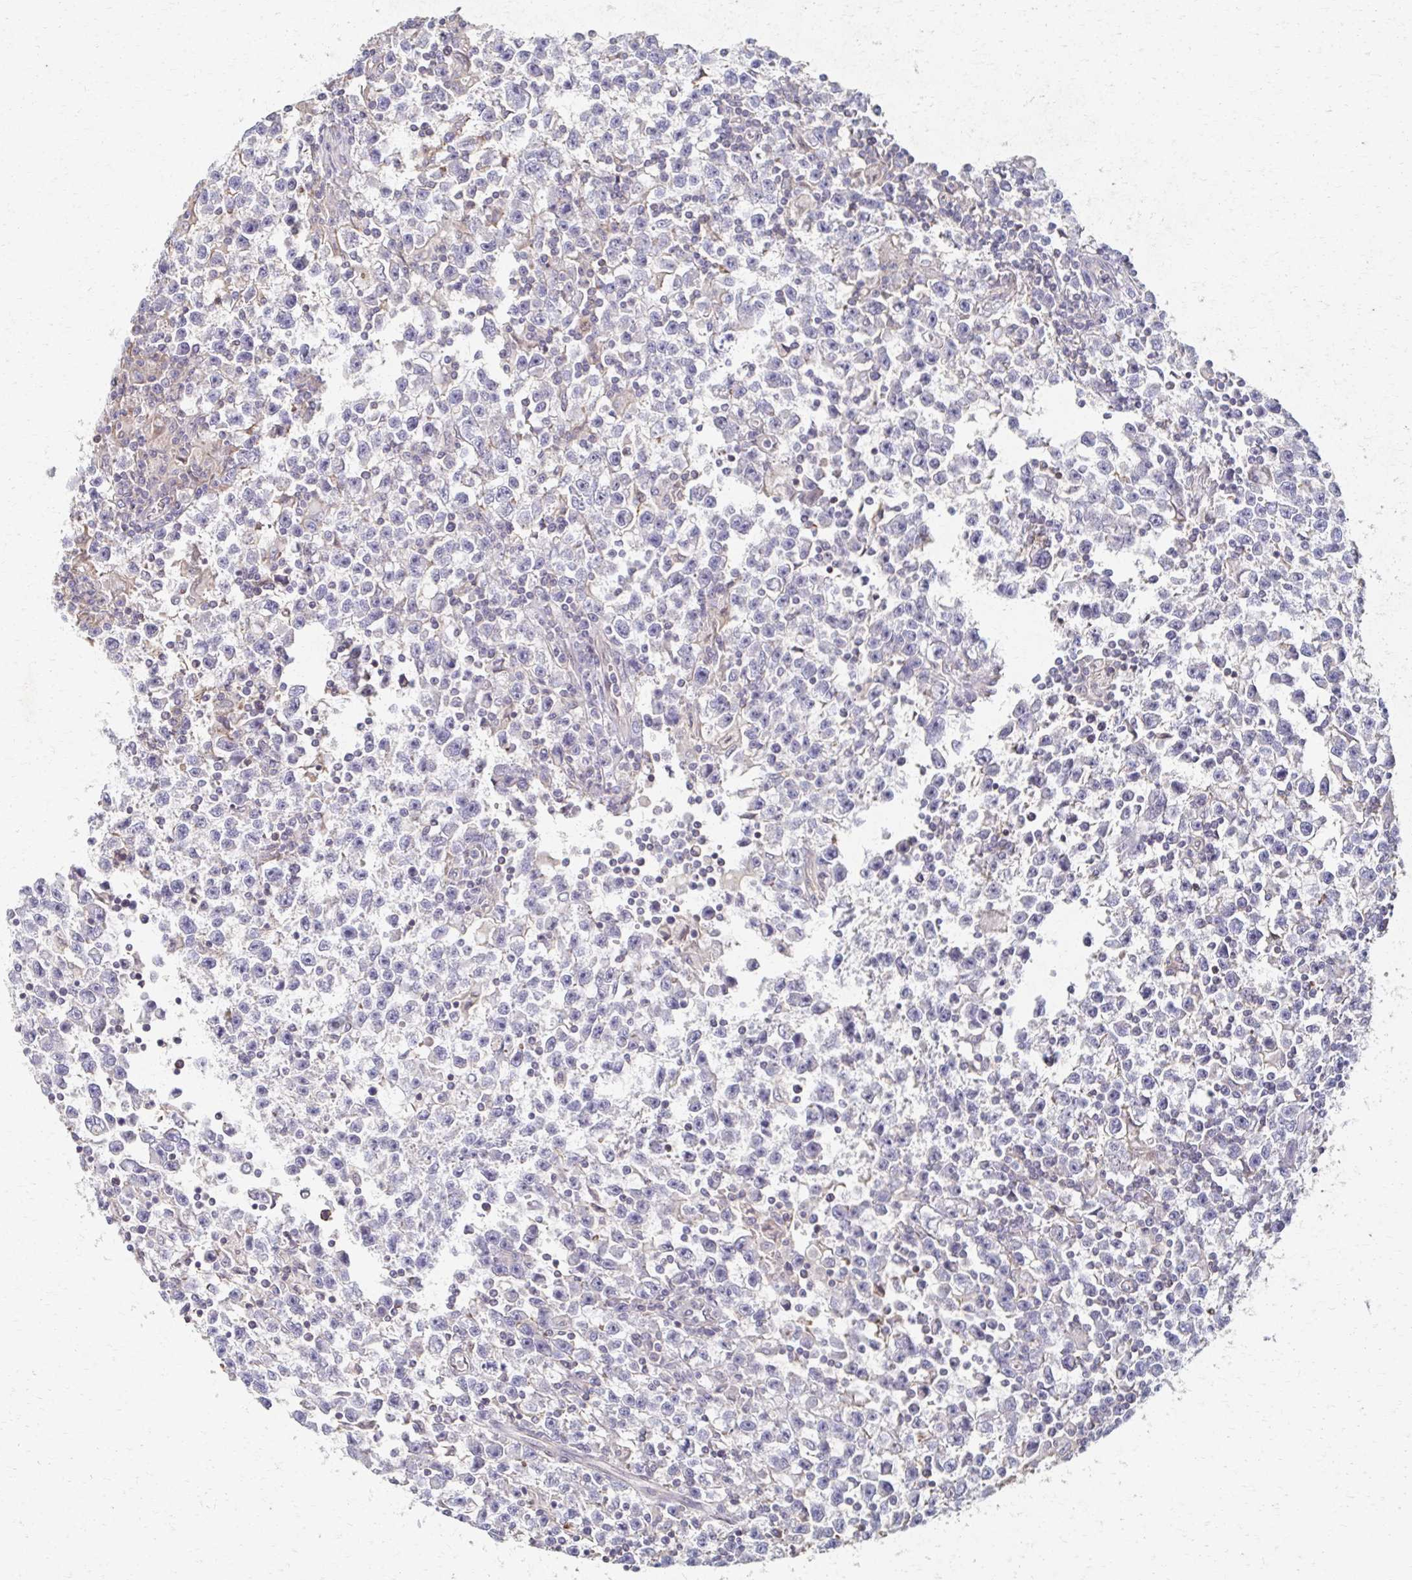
{"staining": {"intensity": "negative", "quantity": "none", "location": "none"}, "tissue": "testis cancer", "cell_type": "Tumor cells", "image_type": "cancer", "snomed": [{"axis": "morphology", "description": "Seminoma, NOS"}, {"axis": "topography", "description": "Testis"}], "caption": "A high-resolution histopathology image shows immunohistochemistry (IHC) staining of testis seminoma, which shows no significant expression in tumor cells.", "gene": "EOLA2", "patient": {"sex": "male", "age": 31}}